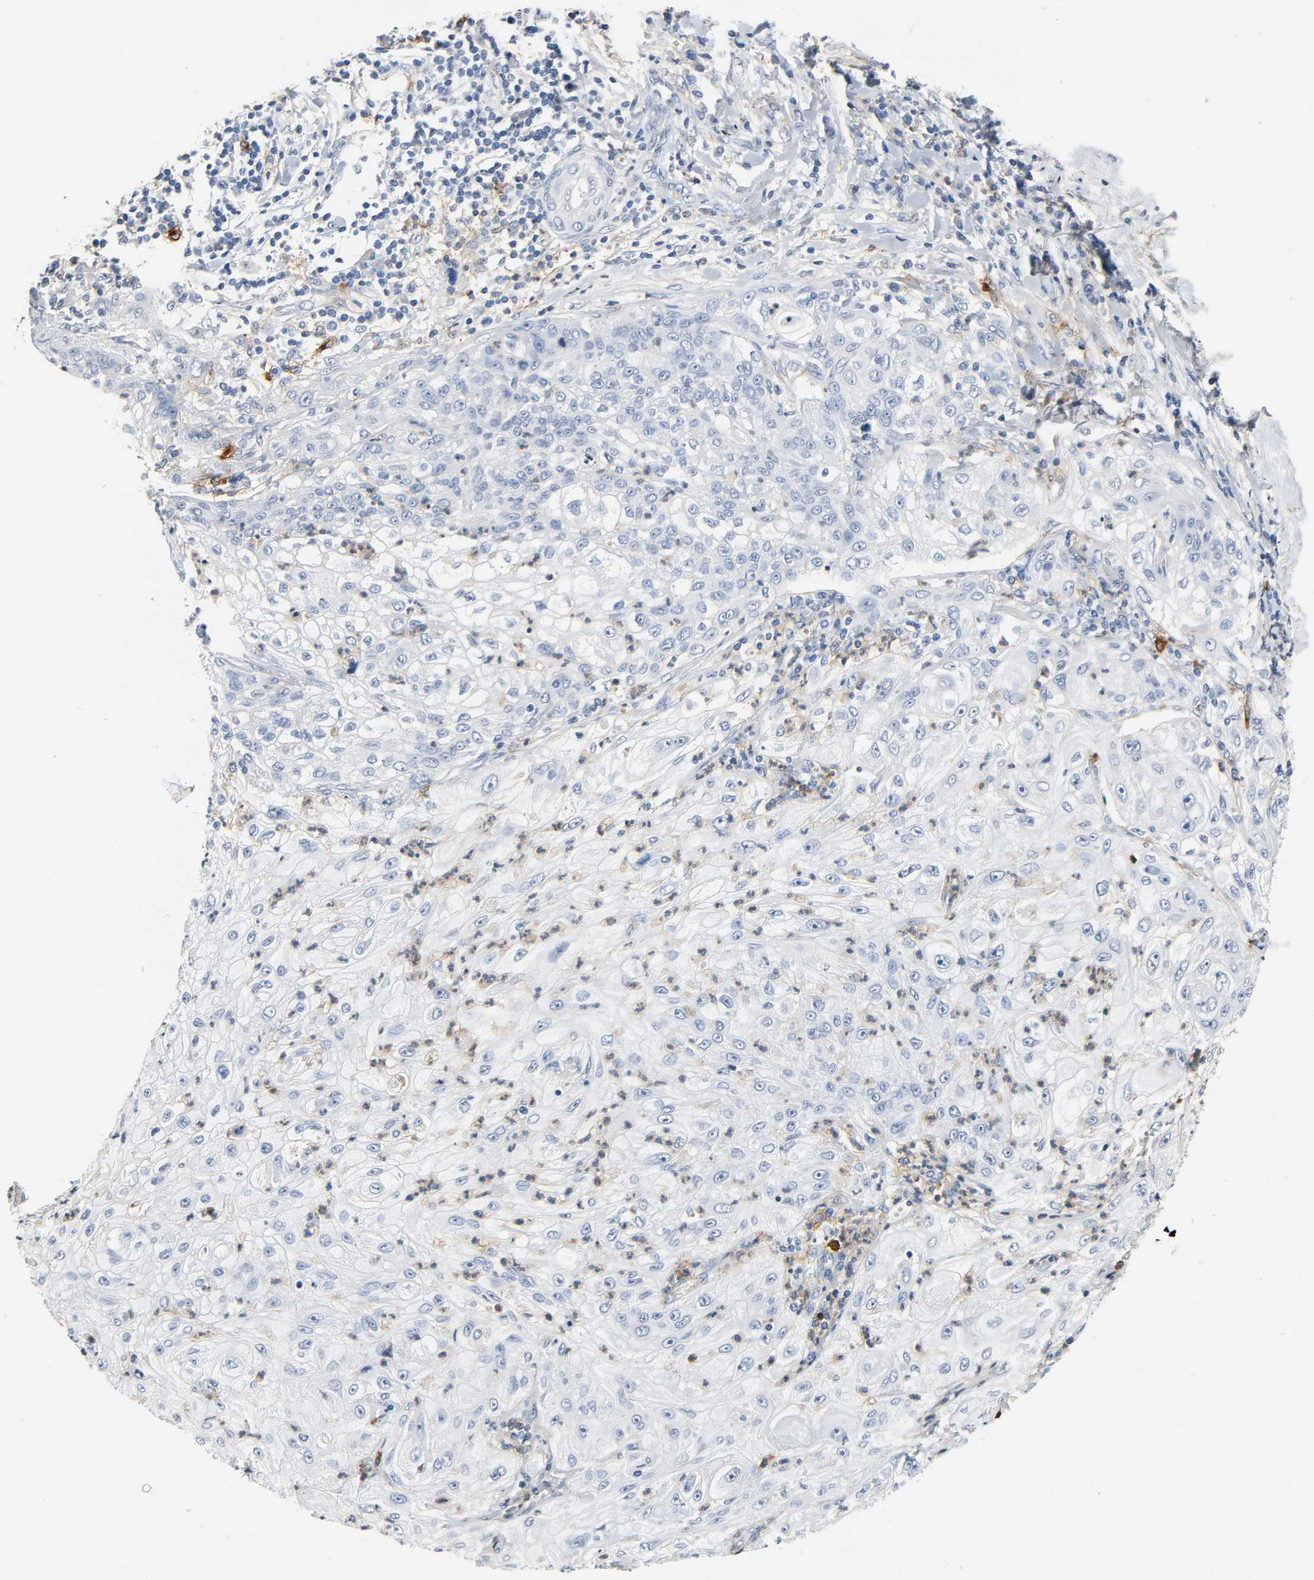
{"staining": {"intensity": "weak", "quantity": "<25%", "location": "cytoplasmic/membranous"}, "tissue": "lung cancer", "cell_type": "Tumor cells", "image_type": "cancer", "snomed": [{"axis": "morphology", "description": "Inflammation, NOS"}, {"axis": "morphology", "description": "Squamous cell carcinoma, NOS"}, {"axis": "topography", "description": "Lymph node"}, {"axis": "topography", "description": "Soft tissue"}, {"axis": "topography", "description": "Lung"}], "caption": "A high-resolution histopathology image shows IHC staining of lung cancer (squamous cell carcinoma), which displays no significant expression in tumor cells.", "gene": "ANPEP", "patient": {"sex": "male", "age": 66}}